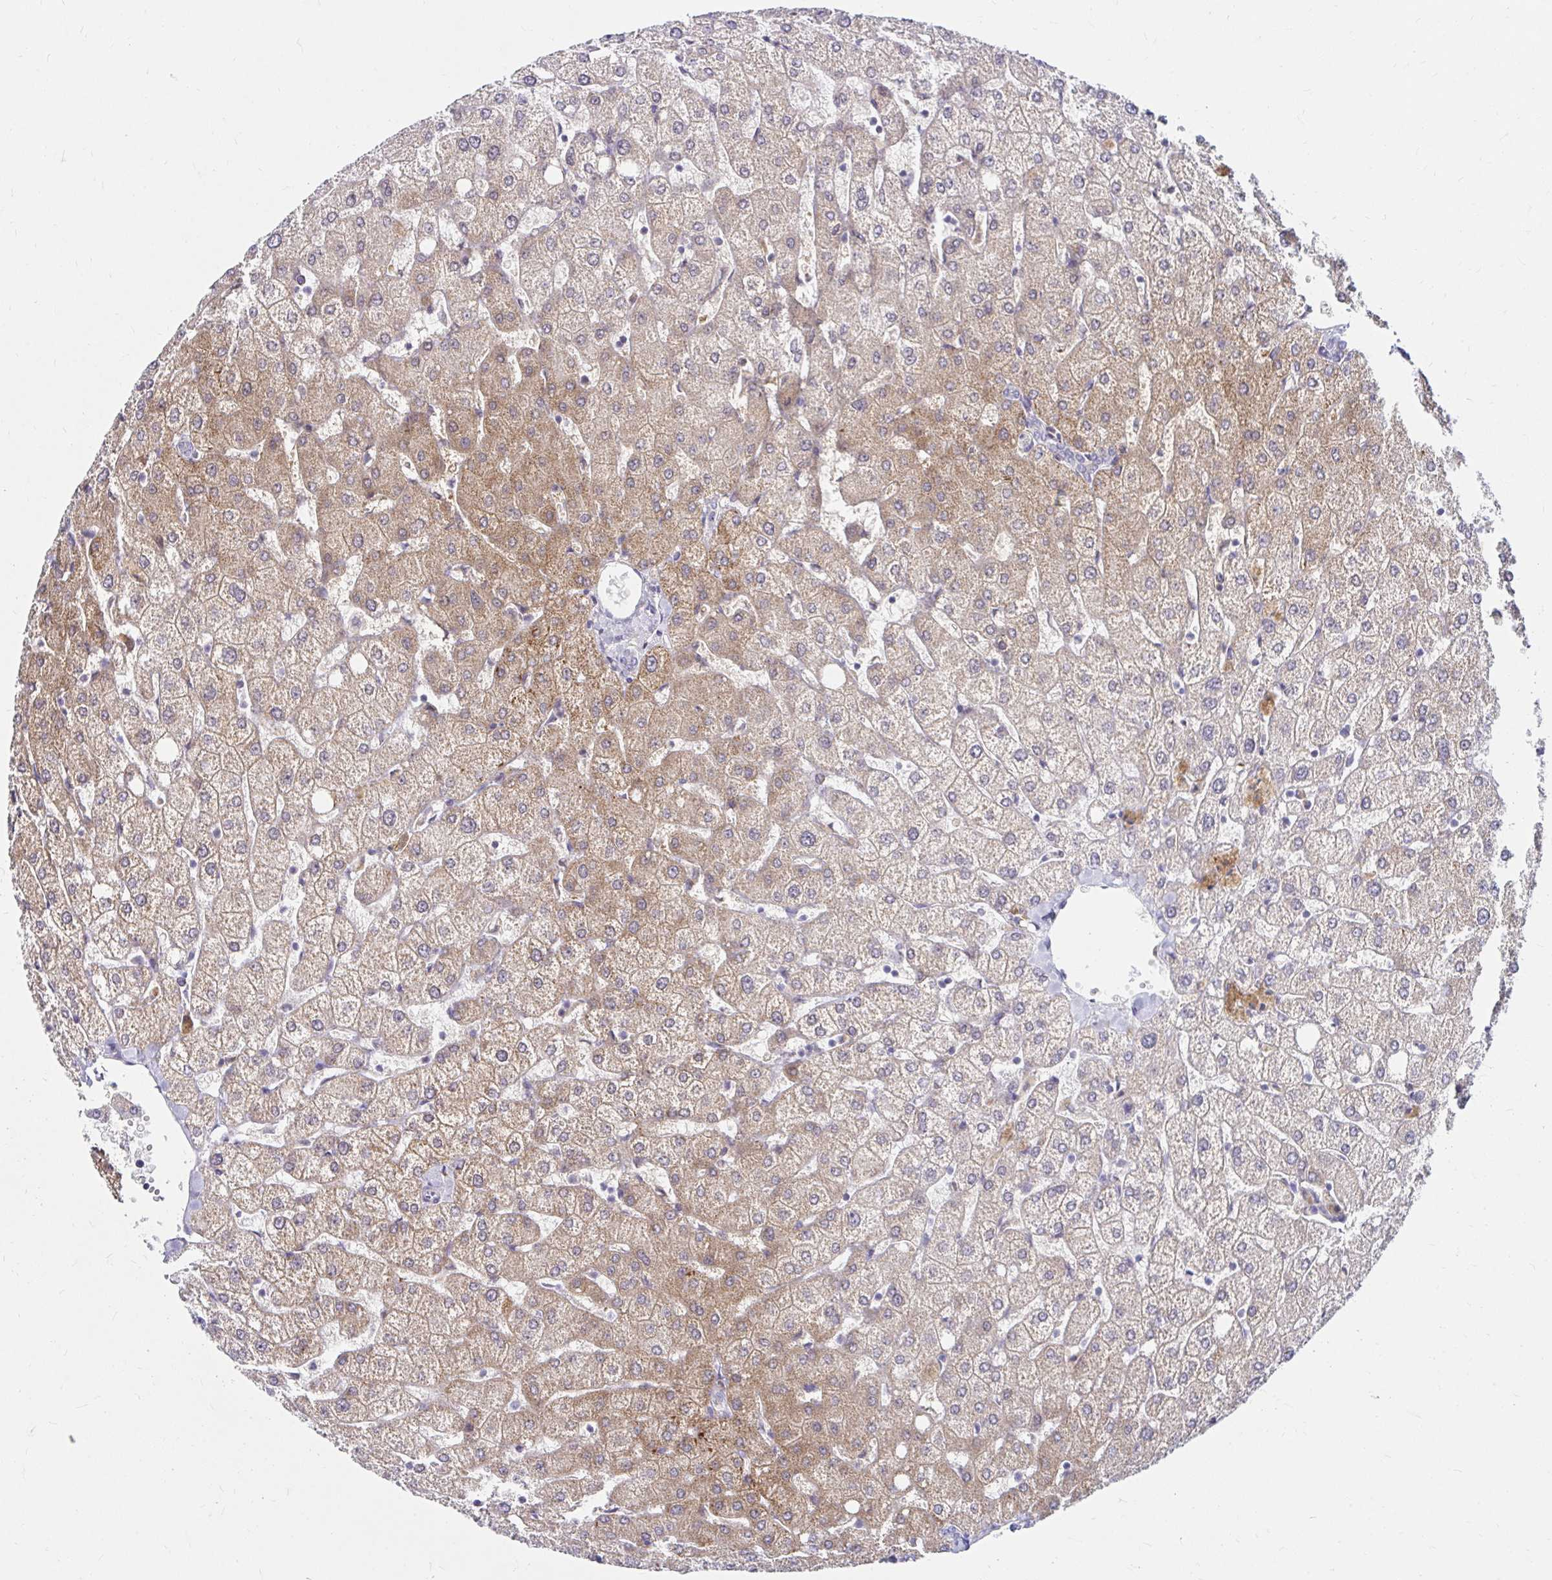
{"staining": {"intensity": "negative", "quantity": "none", "location": "none"}, "tissue": "liver", "cell_type": "Cholangiocytes", "image_type": "normal", "snomed": [{"axis": "morphology", "description": "Normal tissue, NOS"}, {"axis": "topography", "description": "Liver"}], "caption": "Immunohistochemistry histopathology image of benign liver stained for a protein (brown), which displays no positivity in cholangiocytes.", "gene": "GUCY1A1", "patient": {"sex": "female", "age": 54}}